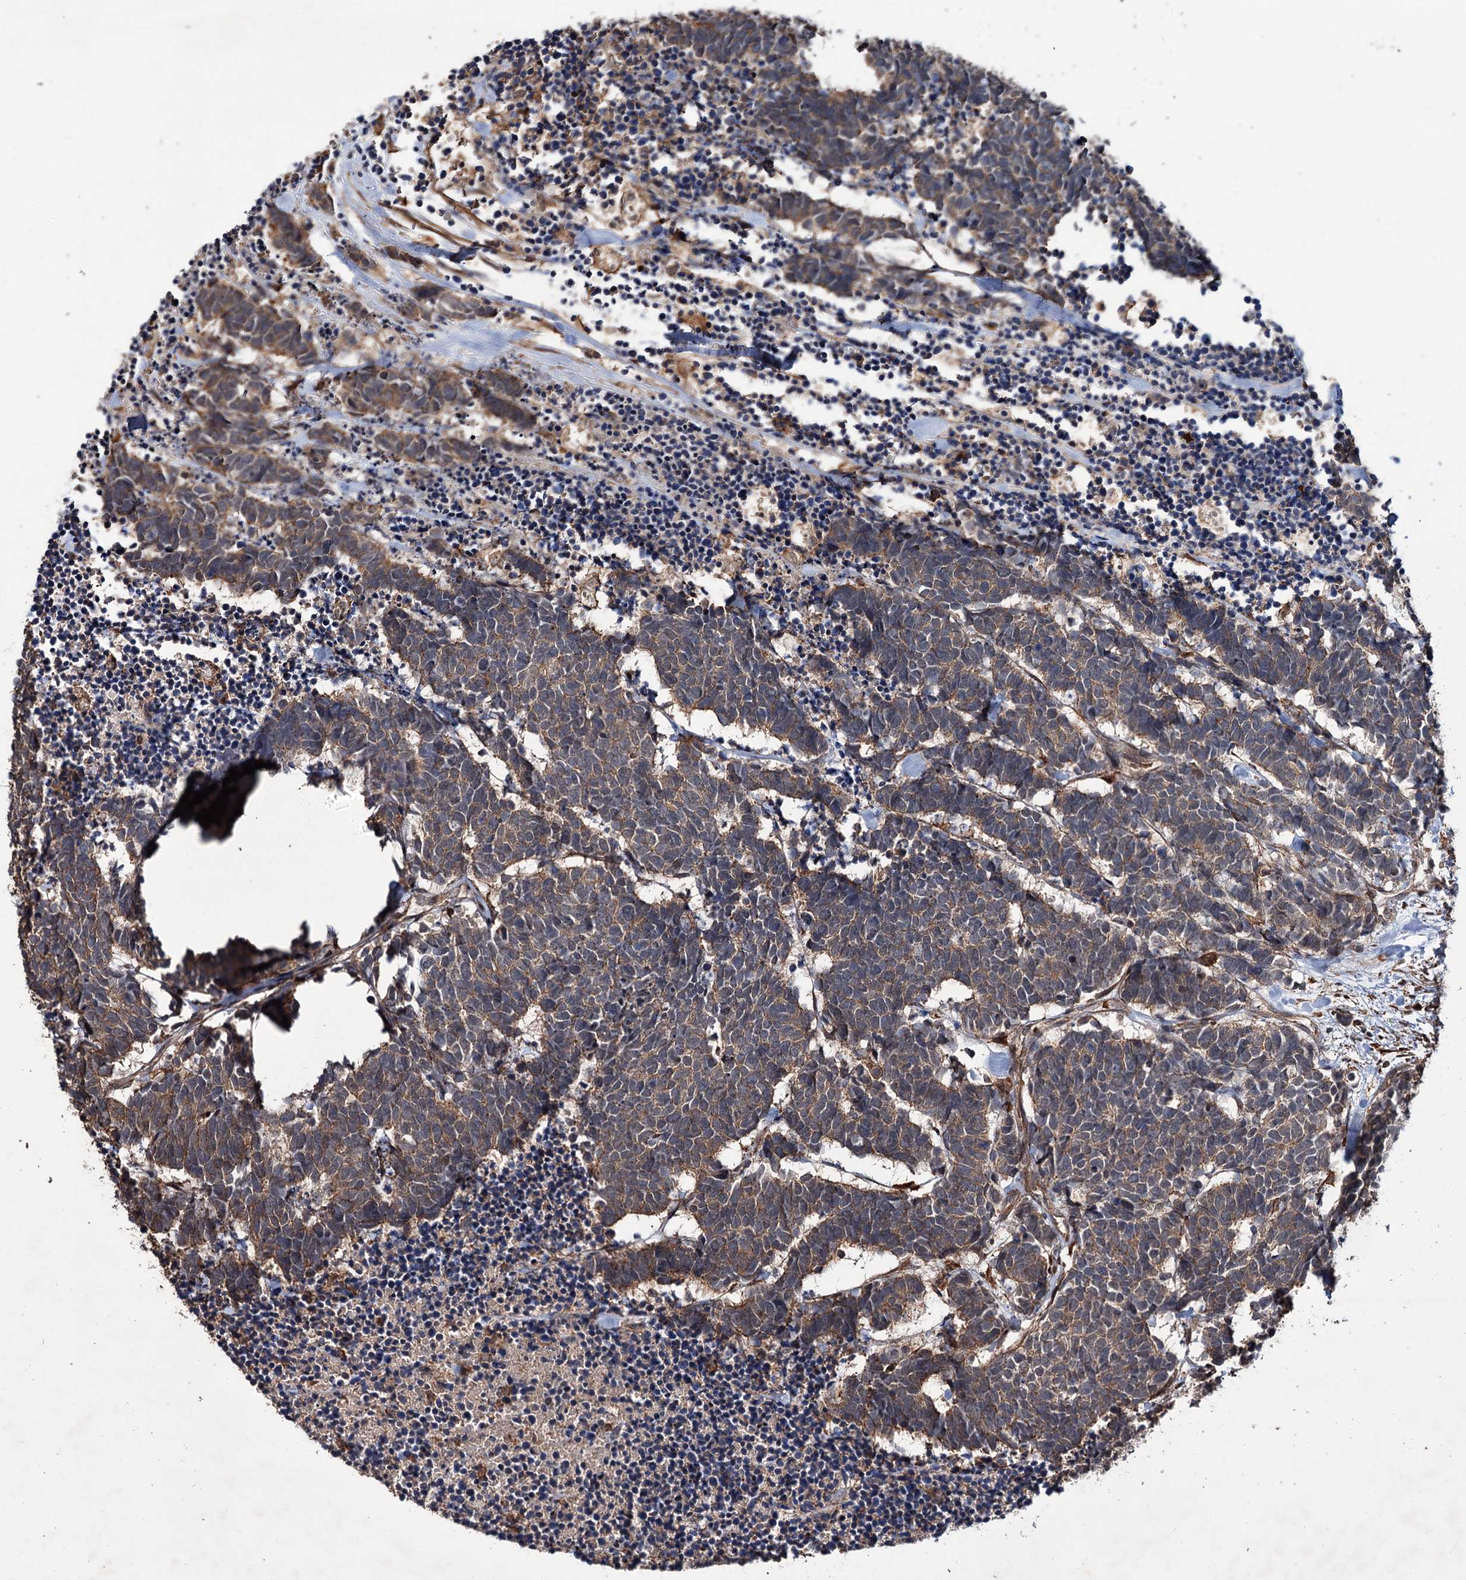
{"staining": {"intensity": "moderate", "quantity": ">75%", "location": "cytoplasmic/membranous"}, "tissue": "carcinoid", "cell_type": "Tumor cells", "image_type": "cancer", "snomed": [{"axis": "morphology", "description": "Carcinoma, NOS"}, {"axis": "morphology", "description": "Carcinoid, malignant, NOS"}, {"axis": "topography", "description": "Urinary bladder"}], "caption": "Immunohistochemistry staining of carcinoma, which exhibits medium levels of moderate cytoplasmic/membranous positivity in about >75% of tumor cells indicating moderate cytoplasmic/membranous protein expression. The staining was performed using DAB (brown) for protein detection and nuclei were counterstained in hematoxylin (blue).", "gene": "GRIP1", "patient": {"sex": "male", "age": 57}}